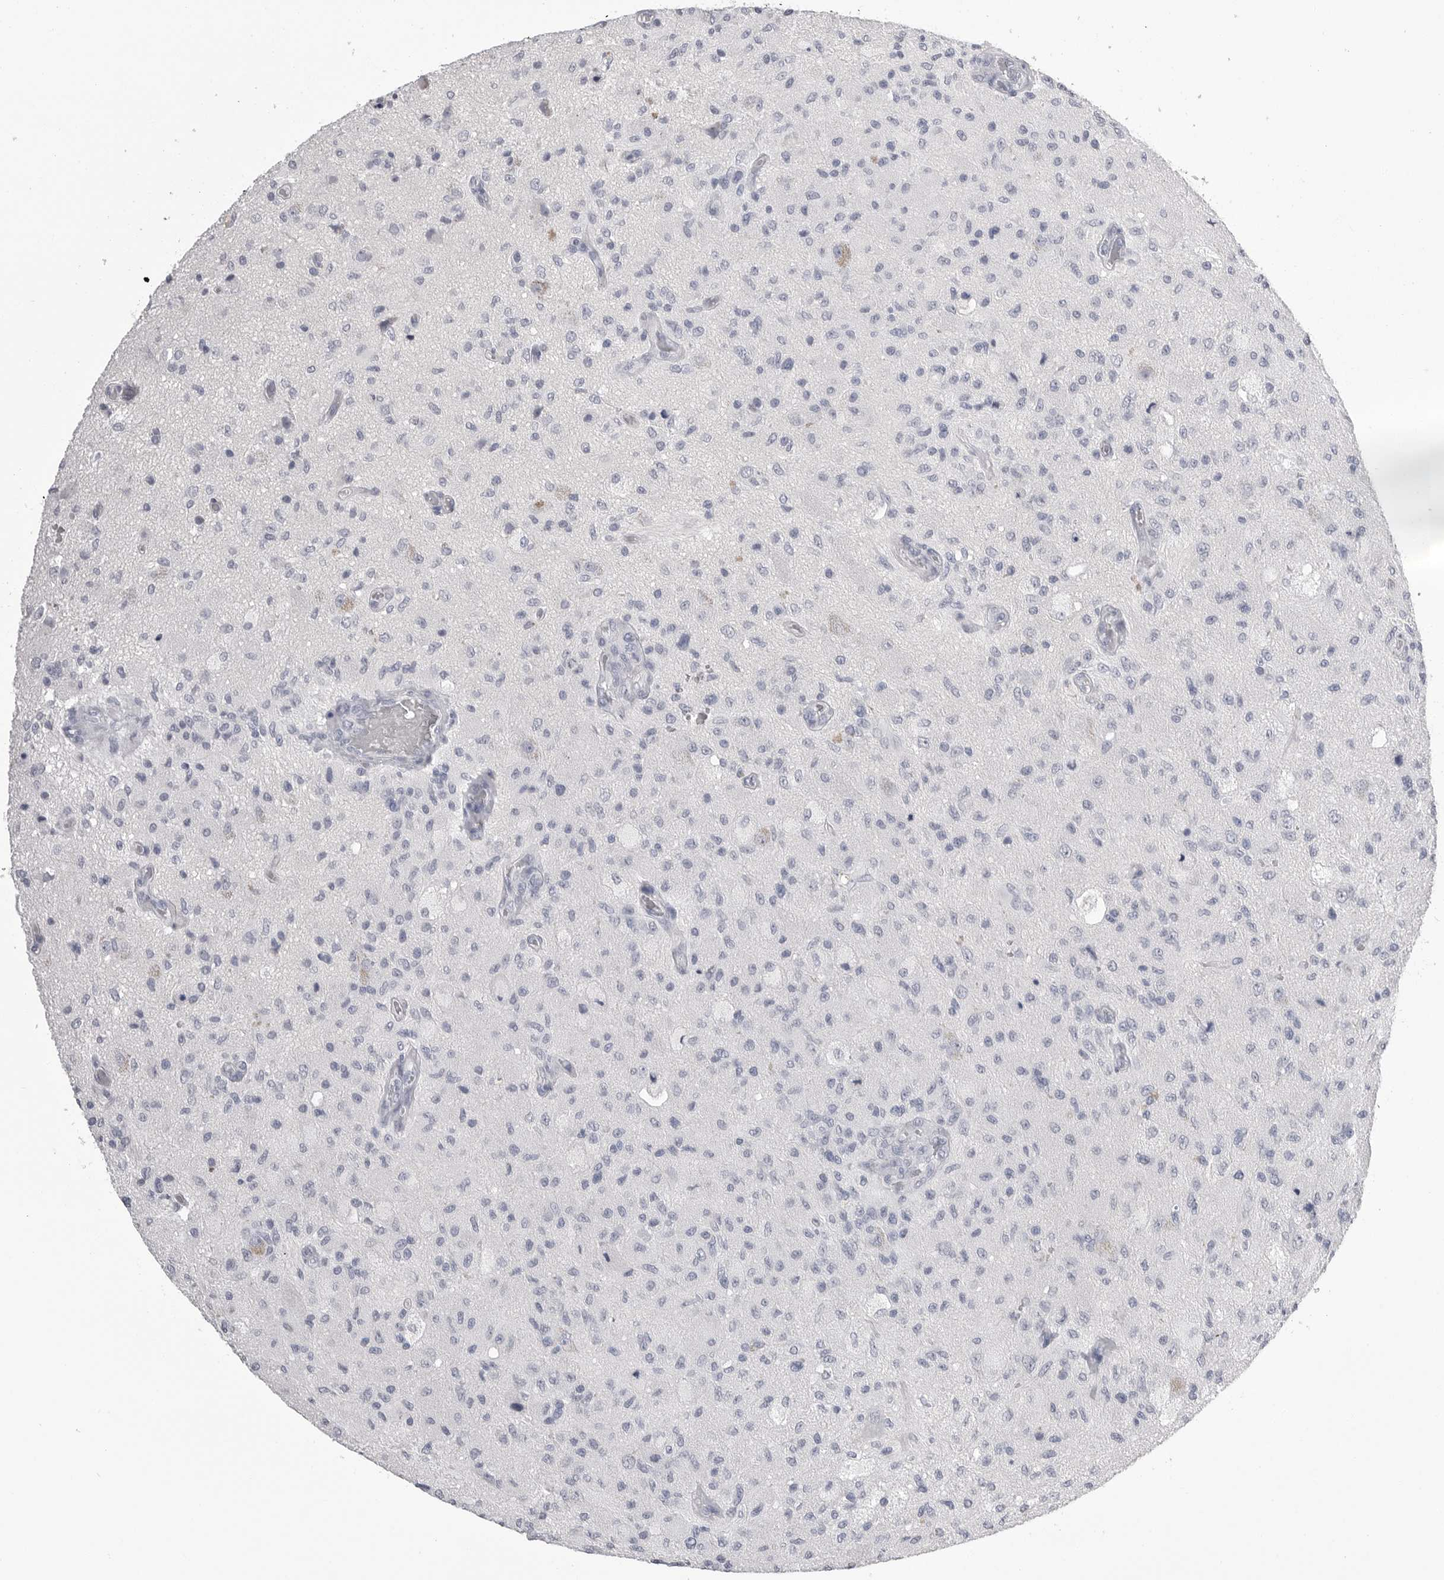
{"staining": {"intensity": "negative", "quantity": "none", "location": "none"}, "tissue": "glioma", "cell_type": "Tumor cells", "image_type": "cancer", "snomed": [{"axis": "morphology", "description": "Normal tissue, NOS"}, {"axis": "morphology", "description": "Glioma, malignant, High grade"}, {"axis": "topography", "description": "Cerebral cortex"}], "caption": "The histopathology image displays no significant expression in tumor cells of glioma.", "gene": "CPB1", "patient": {"sex": "male", "age": 77}}